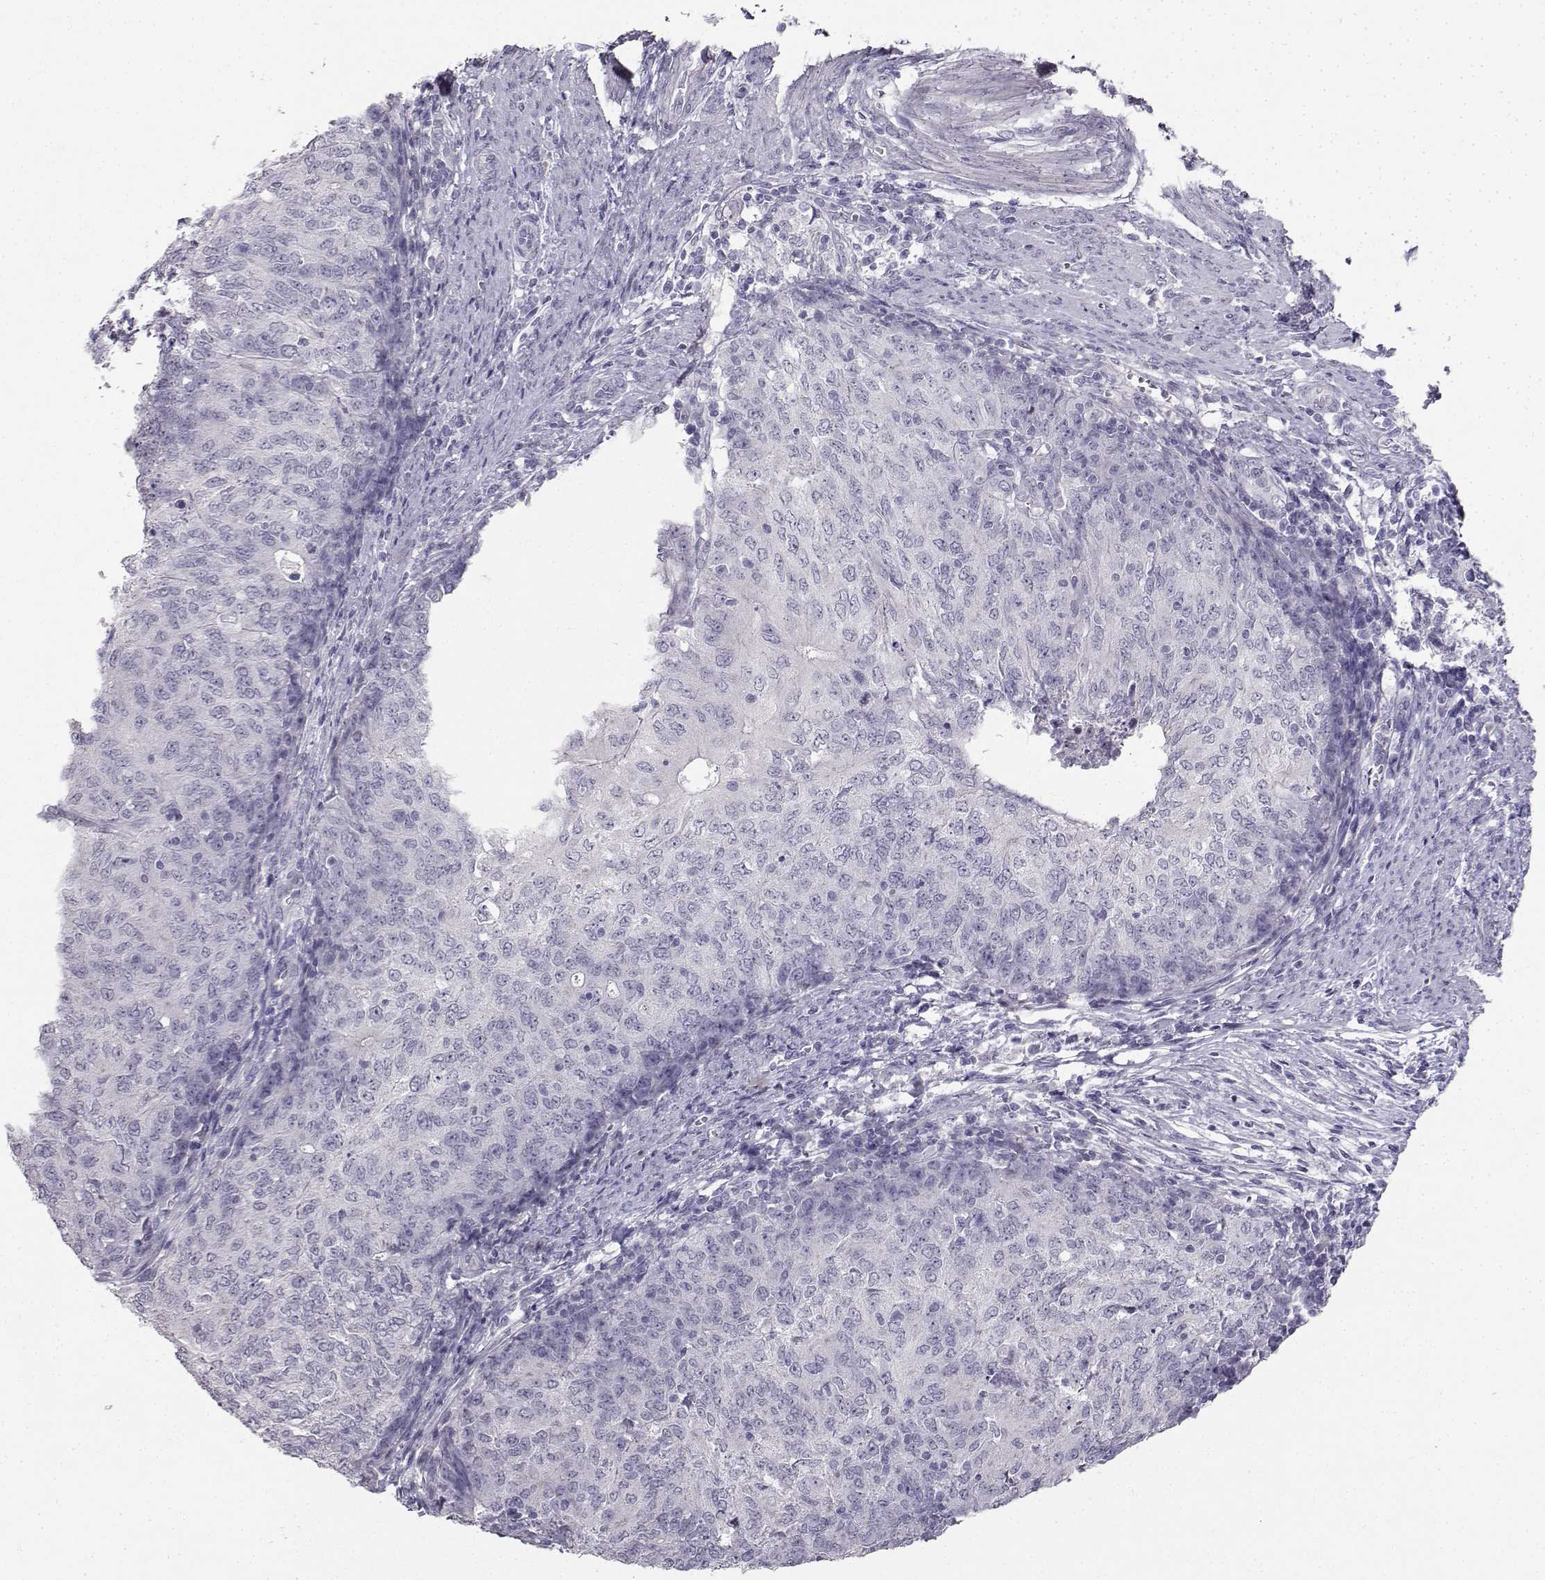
{"staining": {"intensity": "negative", "quantity": "none", "location": "none"}, "tissue": "endometrial cancer", "cell_type": "Tumor cells", "image_type": "cancer", "snomed": [{"axis": "morphology", "description": "Adenocarcinoma, NOS"}, {"axis": "topography", "description": "Endometrium"}], "caption": "This is a image of immunohistochemistry (IHC) staining of endometrial cancer (adenocarcinoma), which shows no staining in tumor cells.", "gene": "CARTPT", "patient": {"sex": "female", "age": 82}}